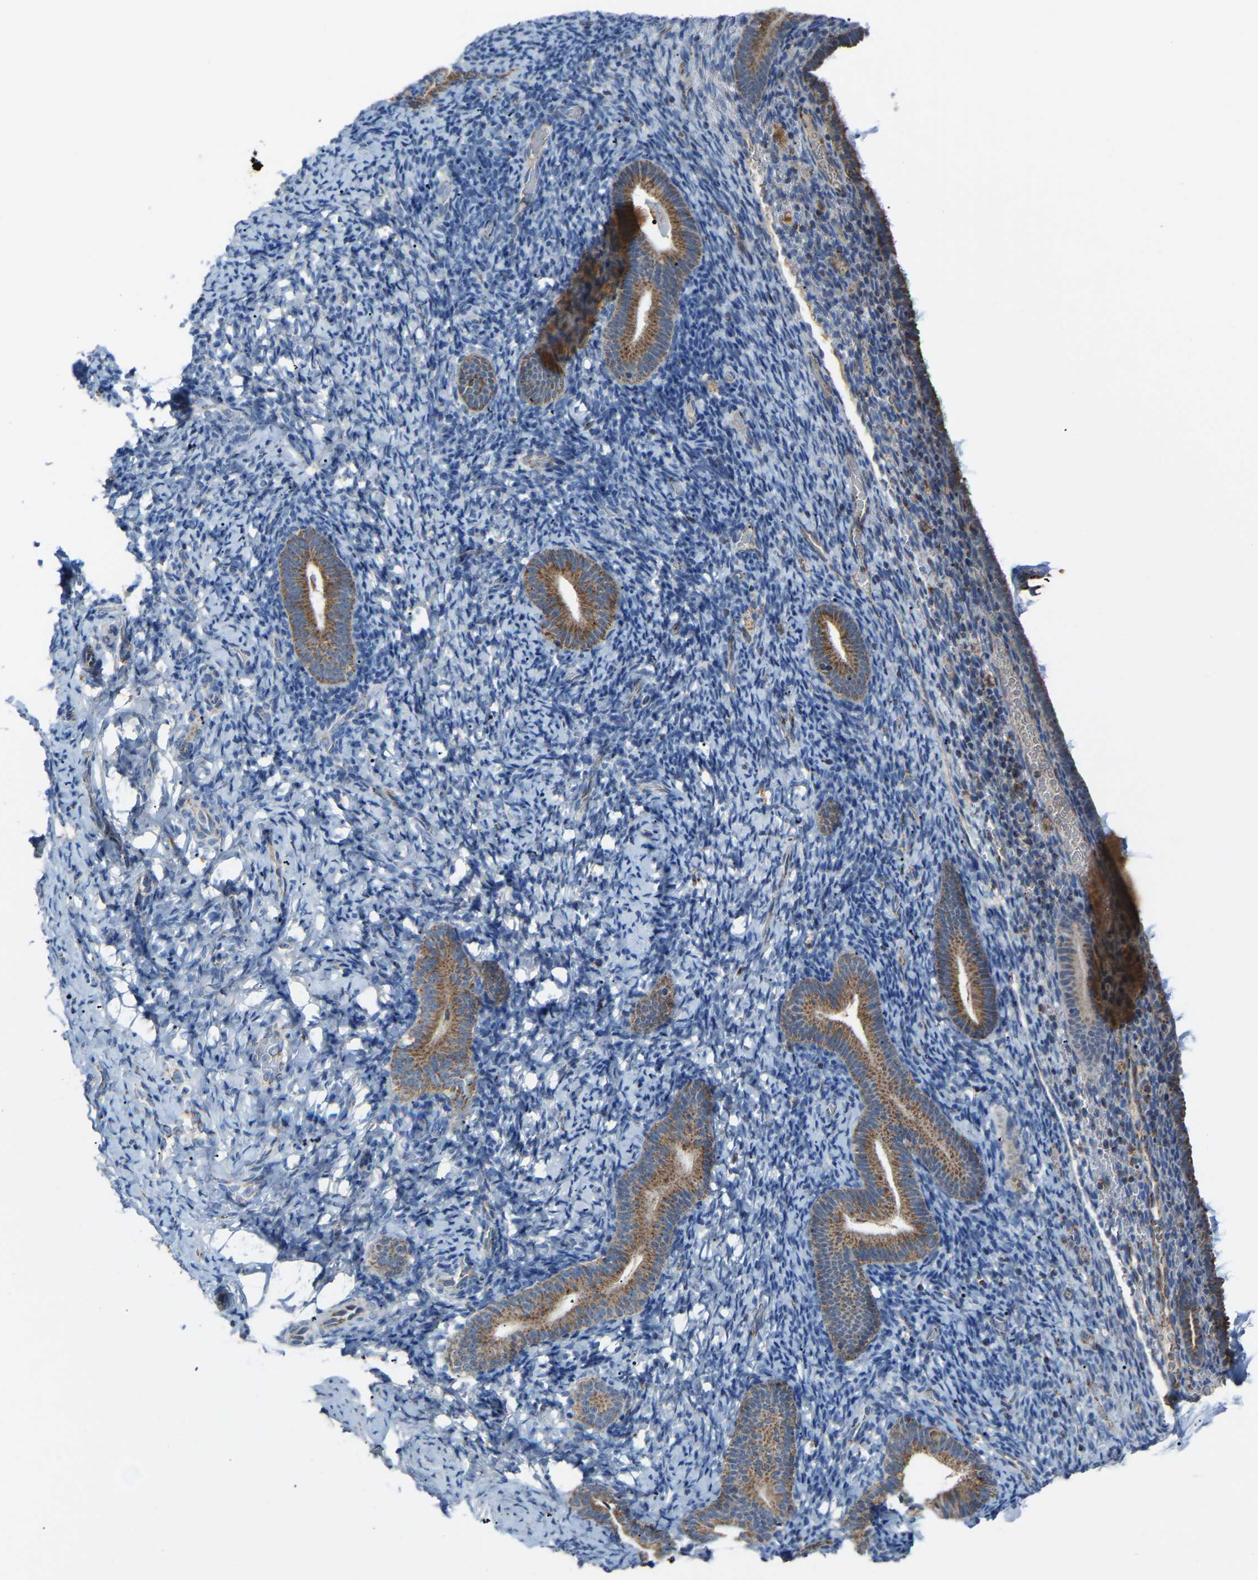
{"staining": {"intensity": "moderate", "quantity": "<25%", "location": "cytoplasmic/membranous"}, "tissue": "endometrium", "cell_type": "Cells in endometrial stroma", "image_type": "normal", "snomed": [{"axis": "morphology", "description": "Normal tissue, NOS"}, {"axis": "topography", "description": "Endometrium"}], "caption": "Protein expression by IHC shows moderate cytoplasmic/membranous expression in approximately <25% of cells in endometrial stroma in unremarkable endometrium.", "gene": "CANT1", "patient": {"sex": "female", "age": 51}}